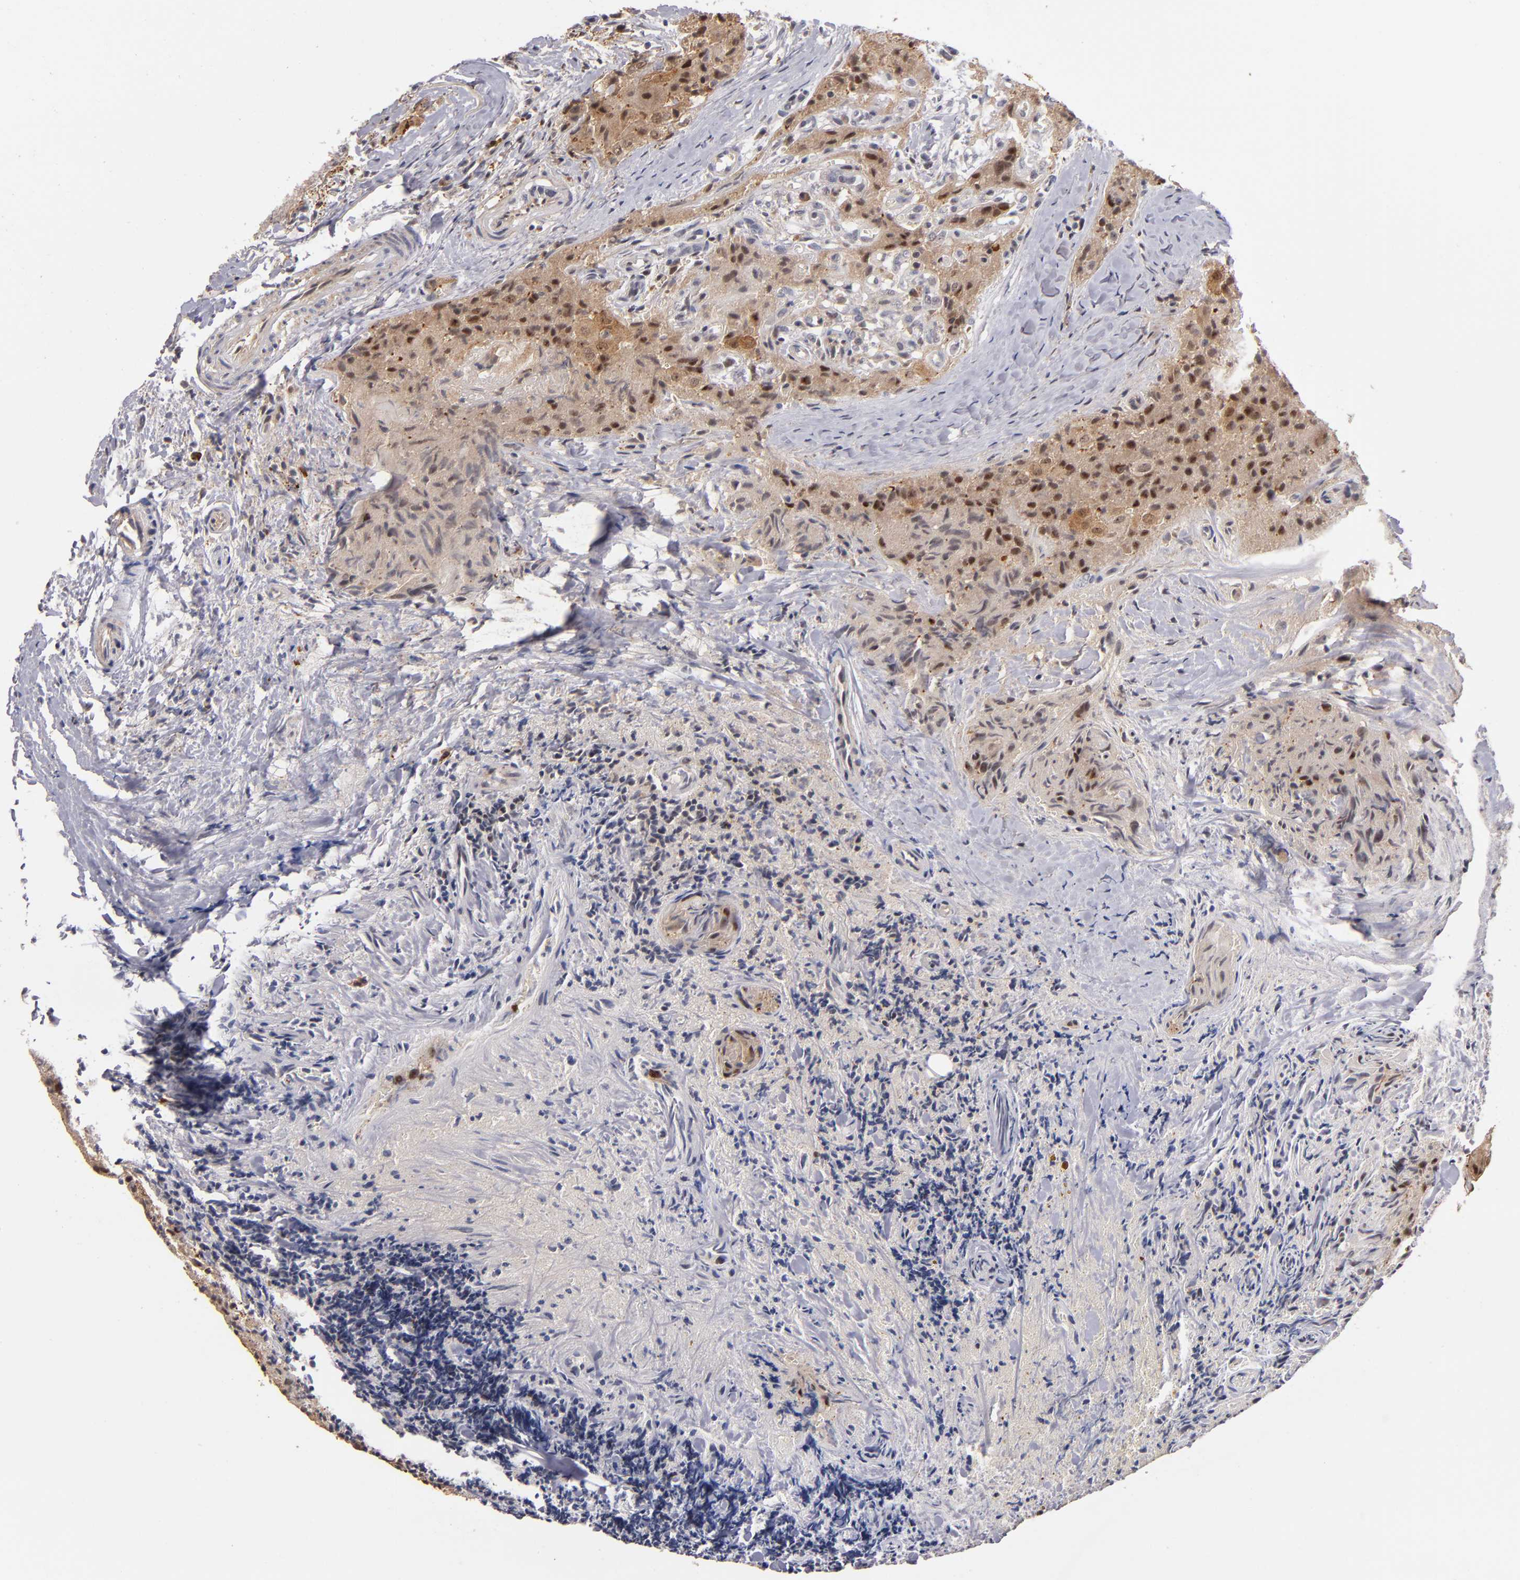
{"staining": {"intensity": "moderate", "quantity": ">75%", "location": "cytoplasmic/membranous,nuclear"}, "tissue": "thyroid cancer", "cell_type": "Tumor cells", "image_type": "cancer", "snomed": [{"axis": "morphology", "description": "Papillary adenocarcinoma, NOS"}, {"axis": "topography", "description": "Thyroid gland"}], "caption": "Papillary adenocarcinoma (thyroid) tissue displays moderate cytoplasmic/membranous and nuclear positivity in about >75% of tumor cells, visualized by immunohistochemistry. The staining was performed using DAB, with brown indicating positive protein expression. Nuclei are stained blue with hematoxylin.", "gene": "PCNX4", "patient": {"sex": "female", "age": 71}}